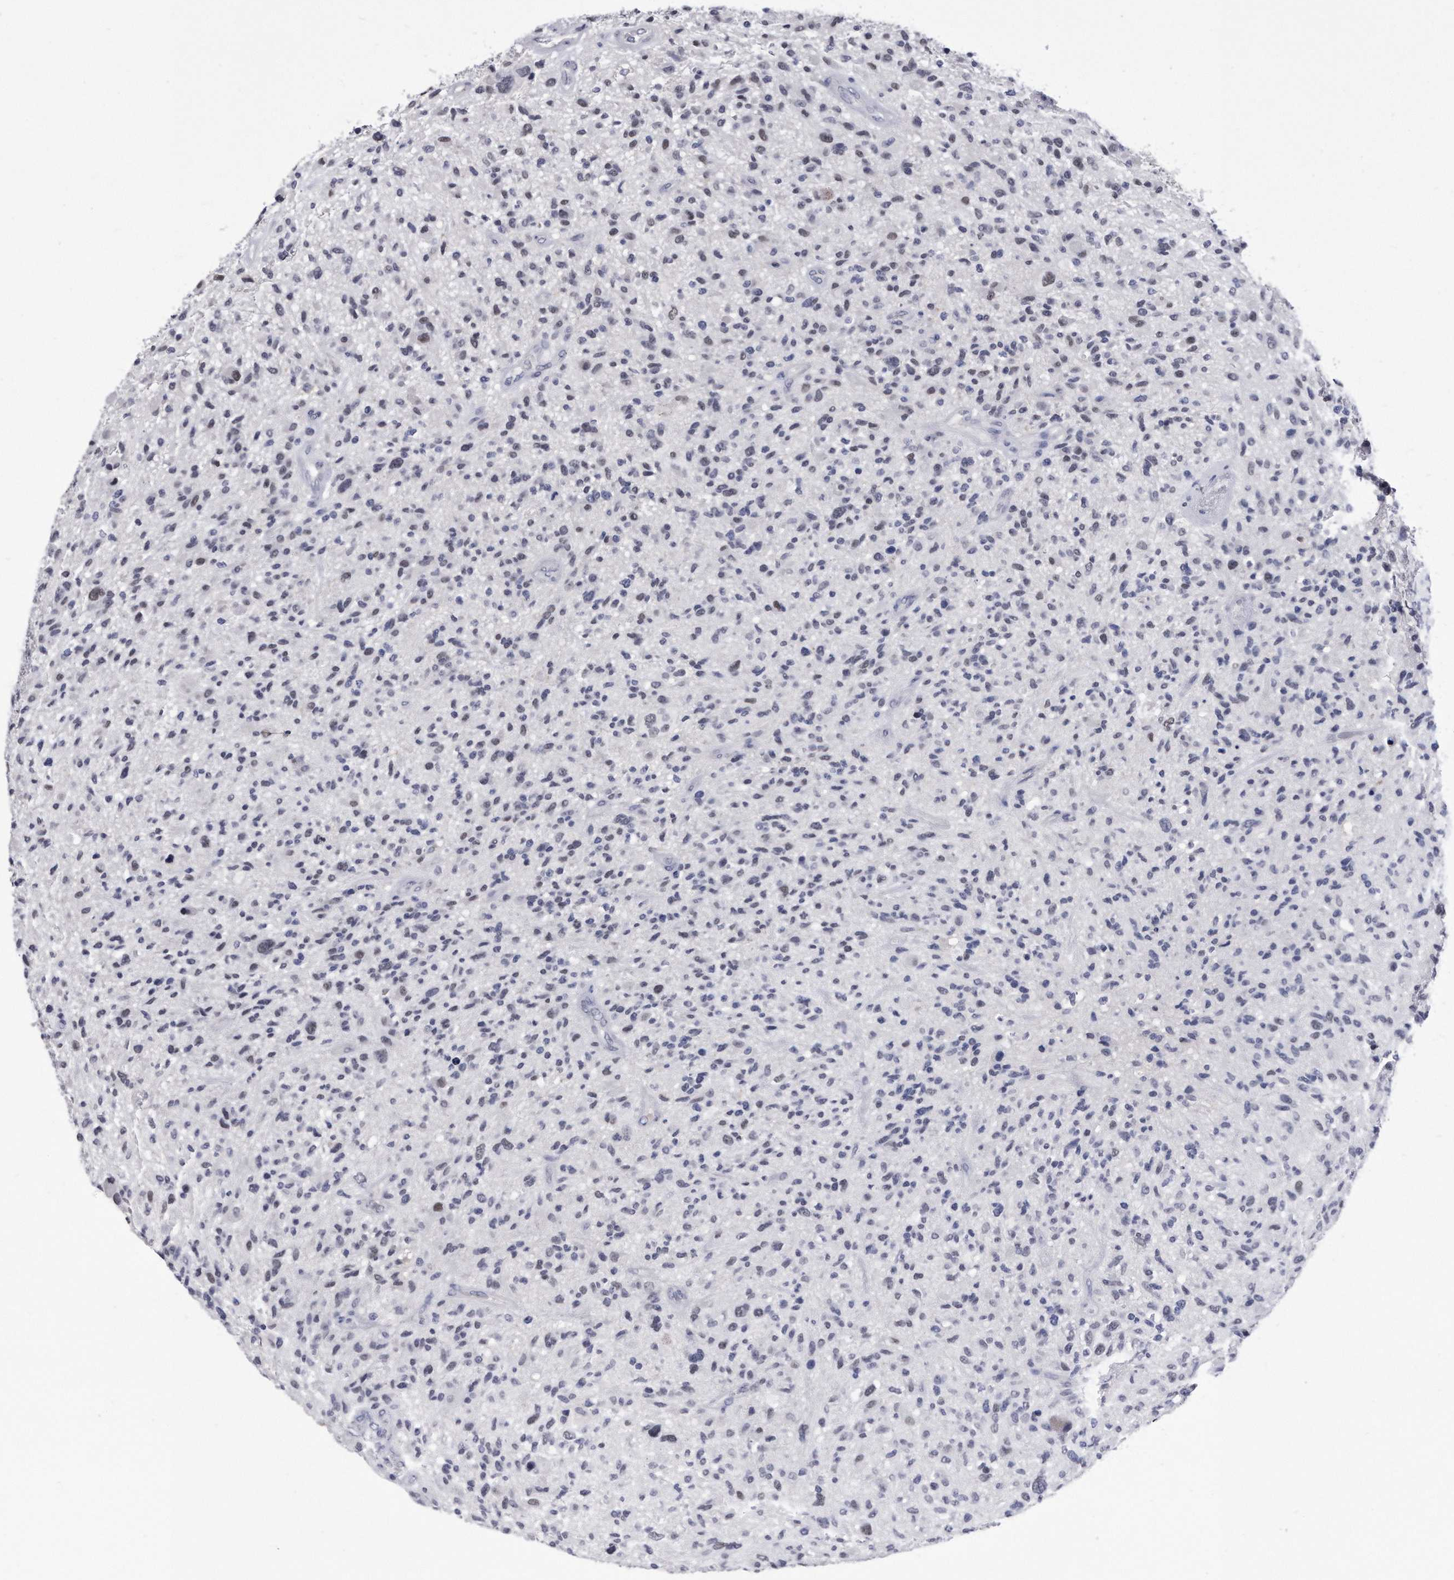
{"staining": {"intensity": "negative", "quantity": "none", "location": "none"}, "tissue": "glioma", "cell_type": "Tumor cells", "image_type": "cancer", "snomed": [{"axis": "morphology", "description": "Glioma, malignant, High grade"}, {"axis": "topography", "description": "Brain"}], "caption": "An image of glioma stained for a protein shows no brown staining in tumor cells. (Brightfield microscopy of DAB (3,3'-diaminobenzidine) immunohistochemistry at high magnification).", "gene": "KCTD8", "patient": {"sex": "male", "age": 47}}